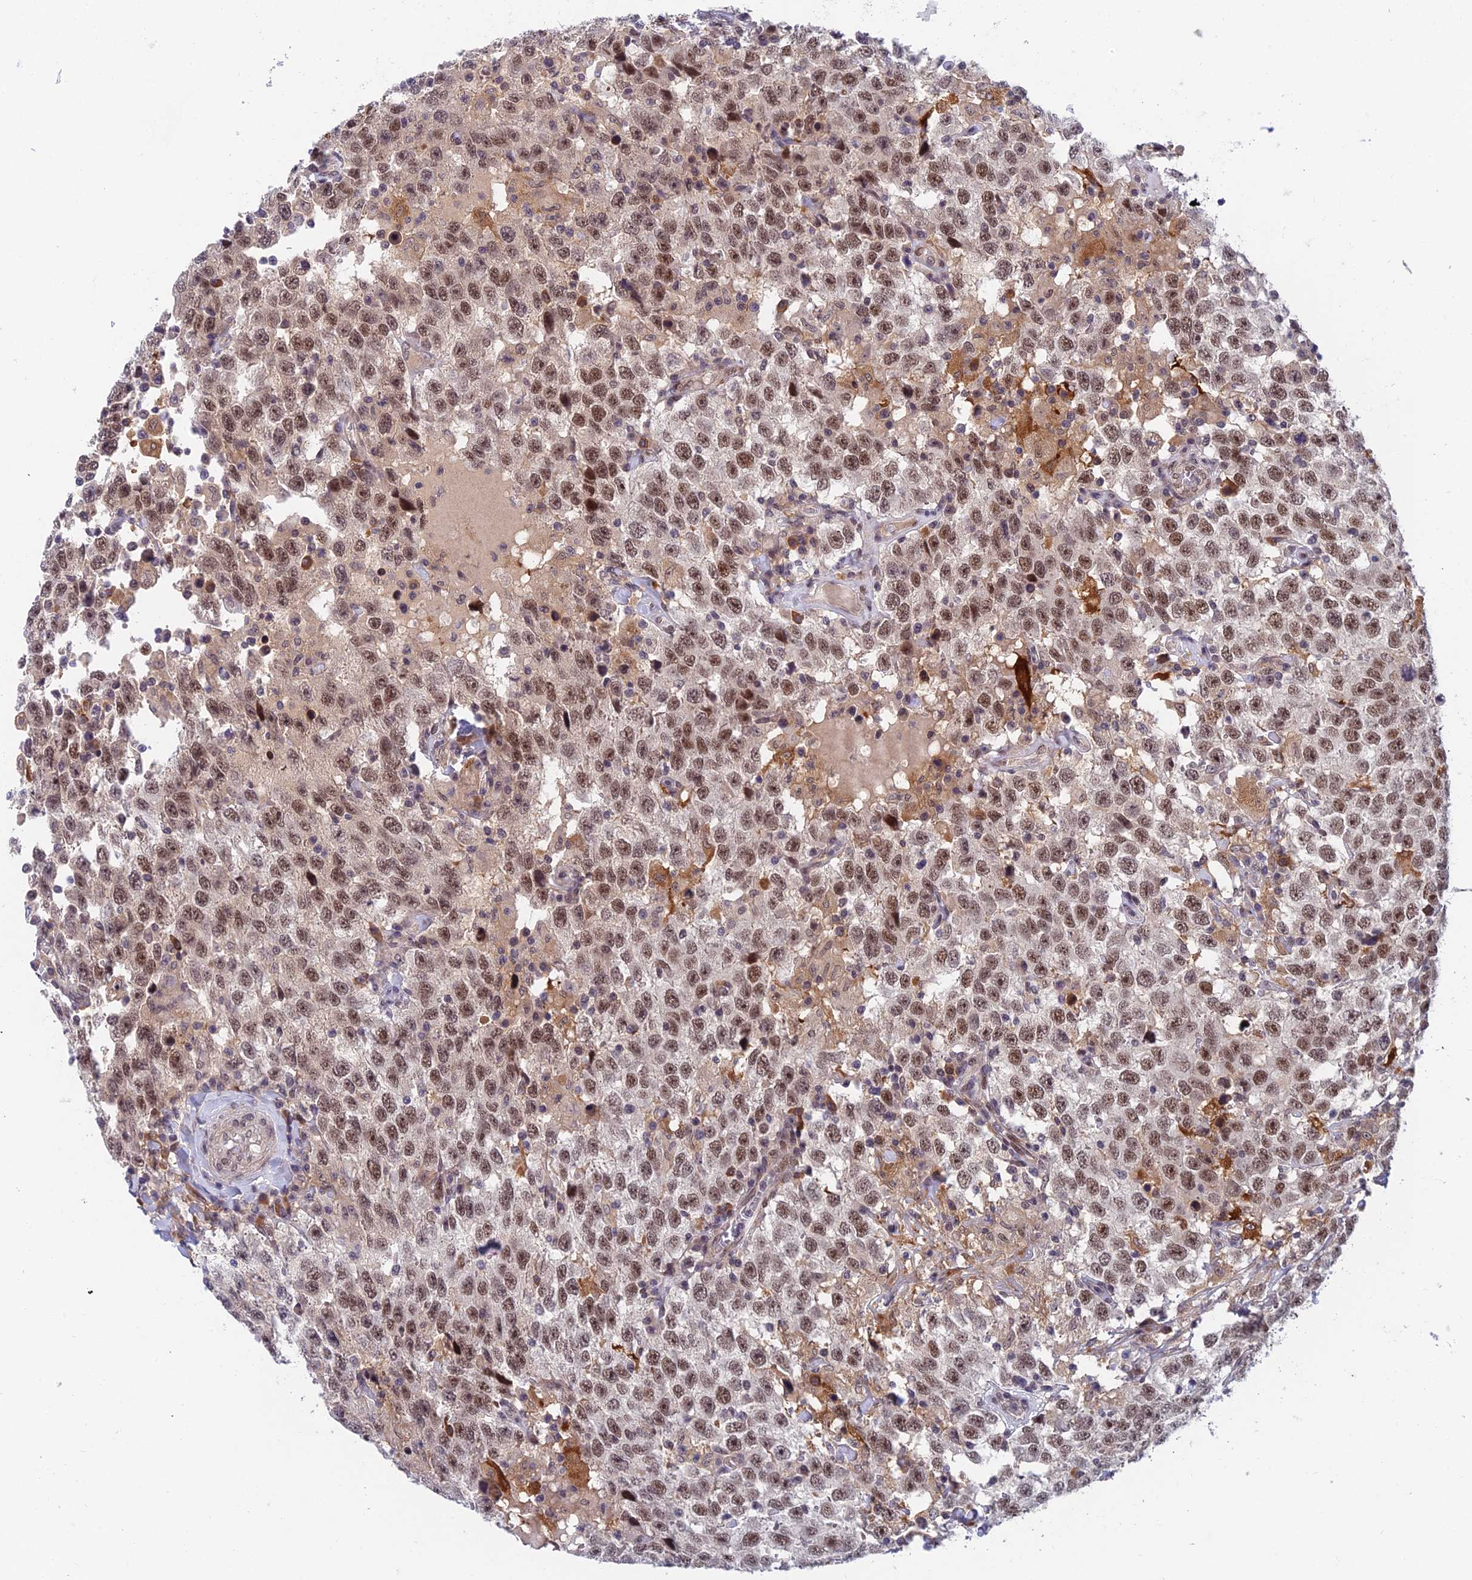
{"staining": {"intensity": "moderate", "quantity": ">75%", "location": "nuclear"}, "tissue": "testis cancer", "cell_type": "Tumor cells", "image_type": "cancer", "snomed": [{"axis": "morphology", "description": "Seminoma, NOS"}, {"axis": "topography", "description": "Testis"}], "caption": "Seminoma (testis) was stained to show a protein in brown. There is medium levels of moderate nuclear staining in about >75% of tumor cells.", "gene": "NSMCE1", "patient": {"sex": "male", "age": 41}}